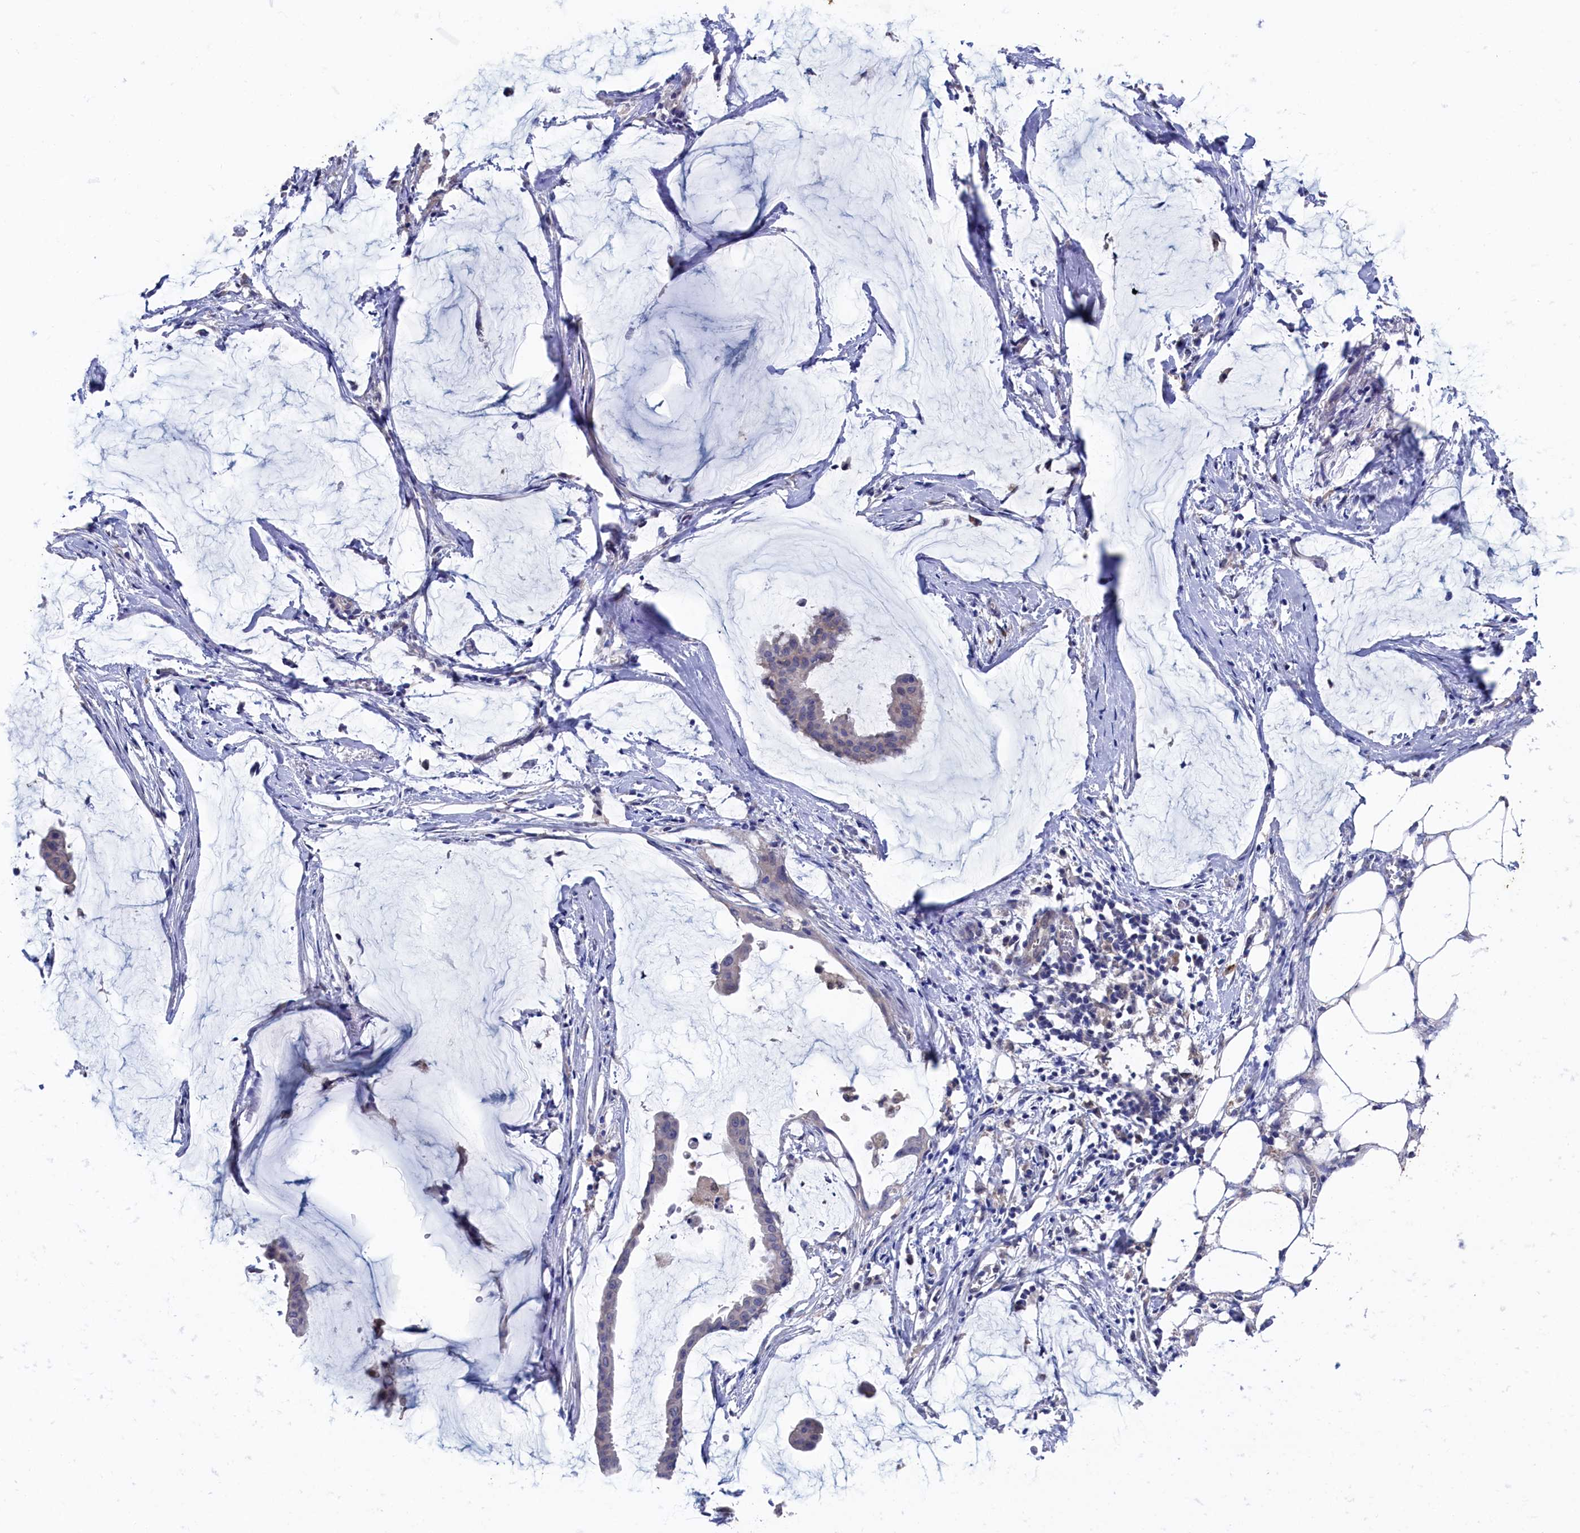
{"staining": {"intensity": "negative", "quantity": "none", "location": "none"}, "tissue": "ovarian cancer", "cell_type": "Tumor cells", "image_type": "cancer", "snomed": [{"axis": "morphology", "description": "Cystadenocarcinoma, mucinous, NOS"}, {"axis": "topography", "description": "Ovary"}], "caption": "High magnification brightfield microscopy of ovarian cancer (mucinous cystadenocarcinoma) stained with DAB (brown) and counterstained with hematoxylin (blue): tumor cells show no significant positivity. (DAB (3,3'-diaminobenzidine) immunohistochemistry (IHC) visualized using brightfield microscopy, high magnification).", "gene": "RNH1", "patient": {"sex": "female", "age": 73}}